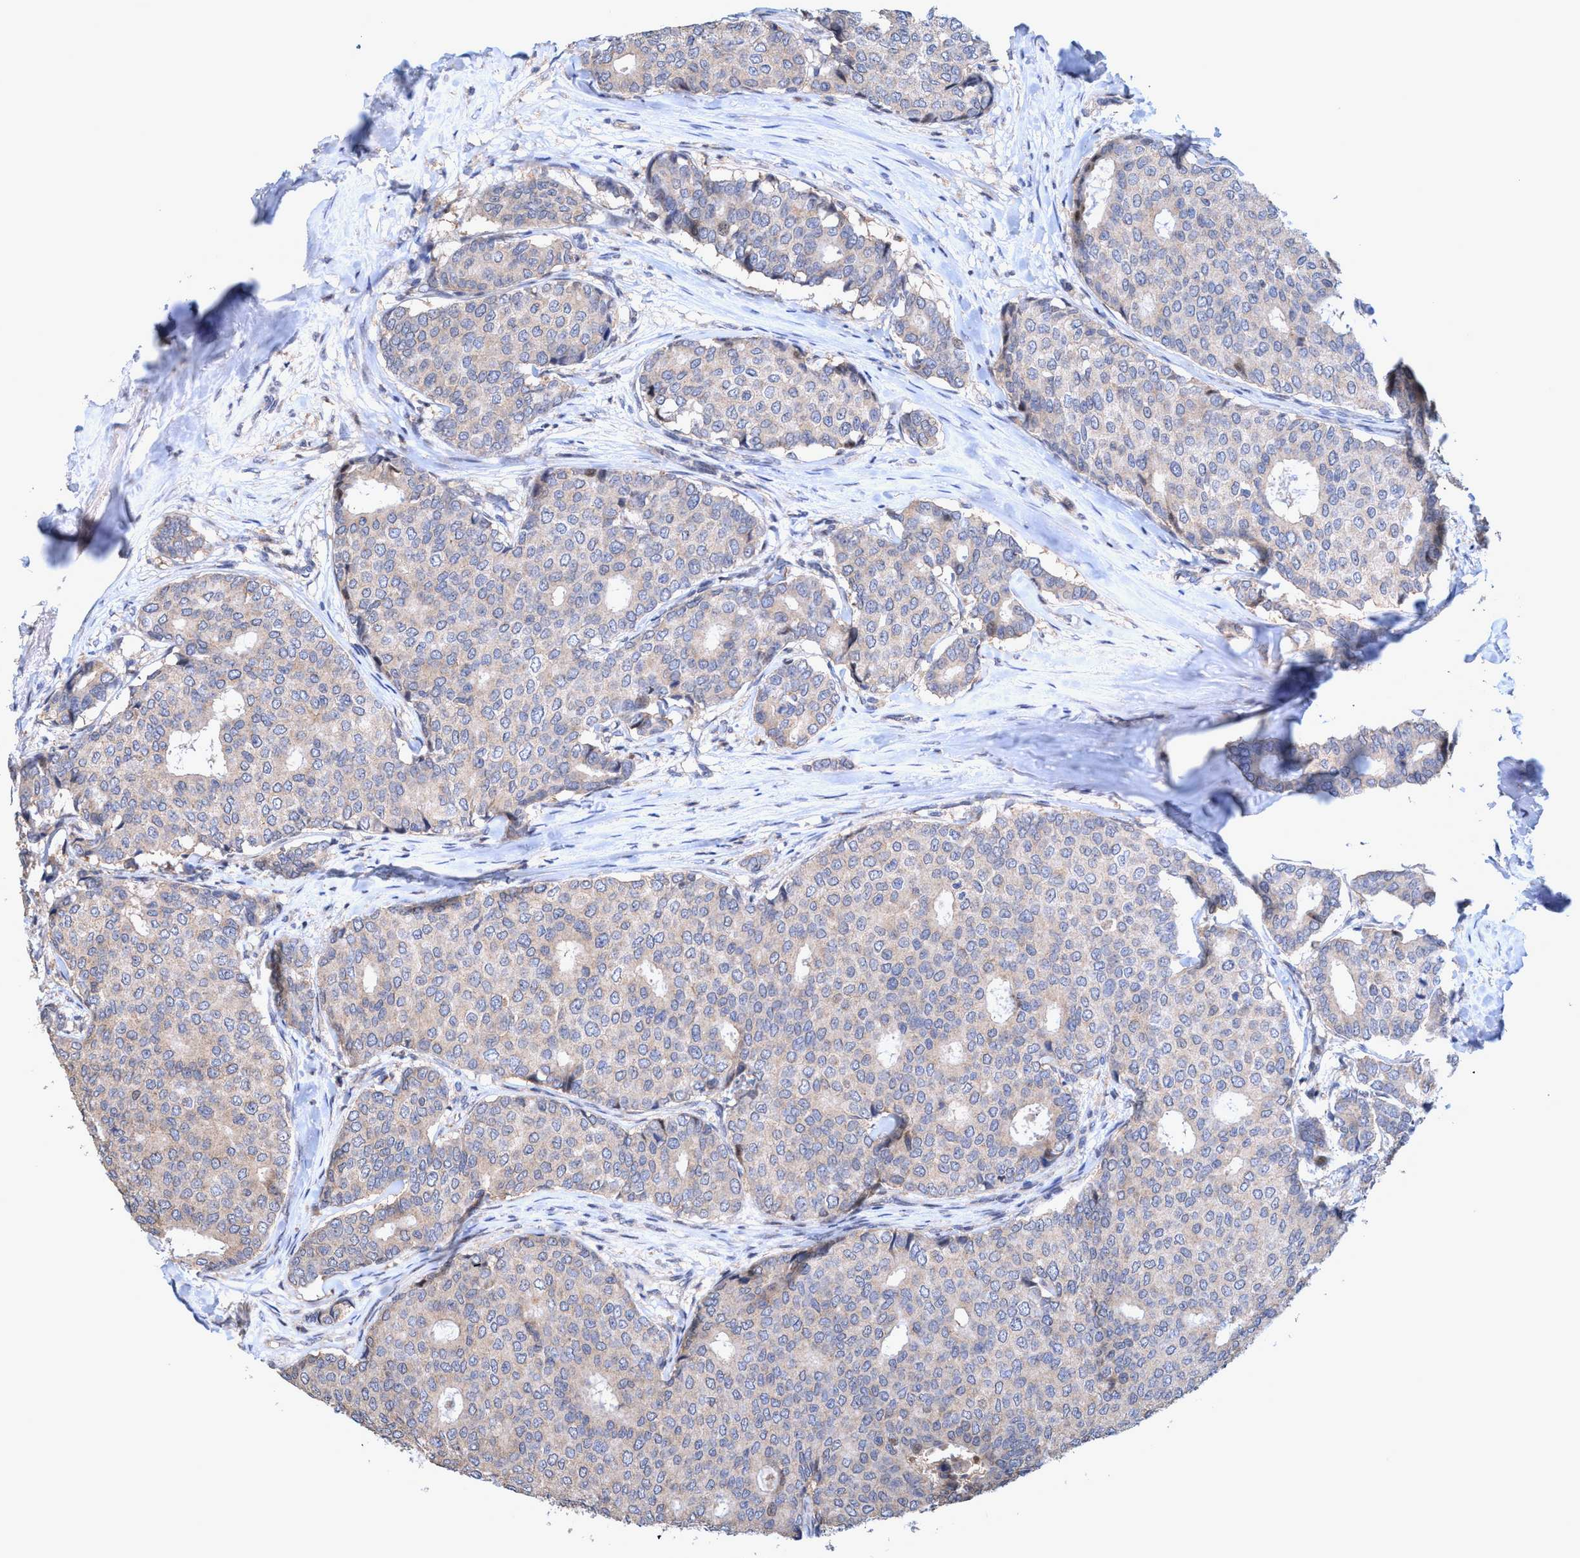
{"staining": {"intensity": "negative", "quantity": "none", "location": "none"}, "tissue": "breast cancer", "cell_type": "Tumor cells", "image_type": "cancer", "snomed": [{"axis": "morphology", "description": "Duct carcinoma"}, {"axis": "topography", "description": "Breast"}], "caption": "Tumor cells are negative for protein expression in human invasive ductal carcinoma (breast).", "gene": "ZNF677", "patient": {"sex": "female", "age": 75}}